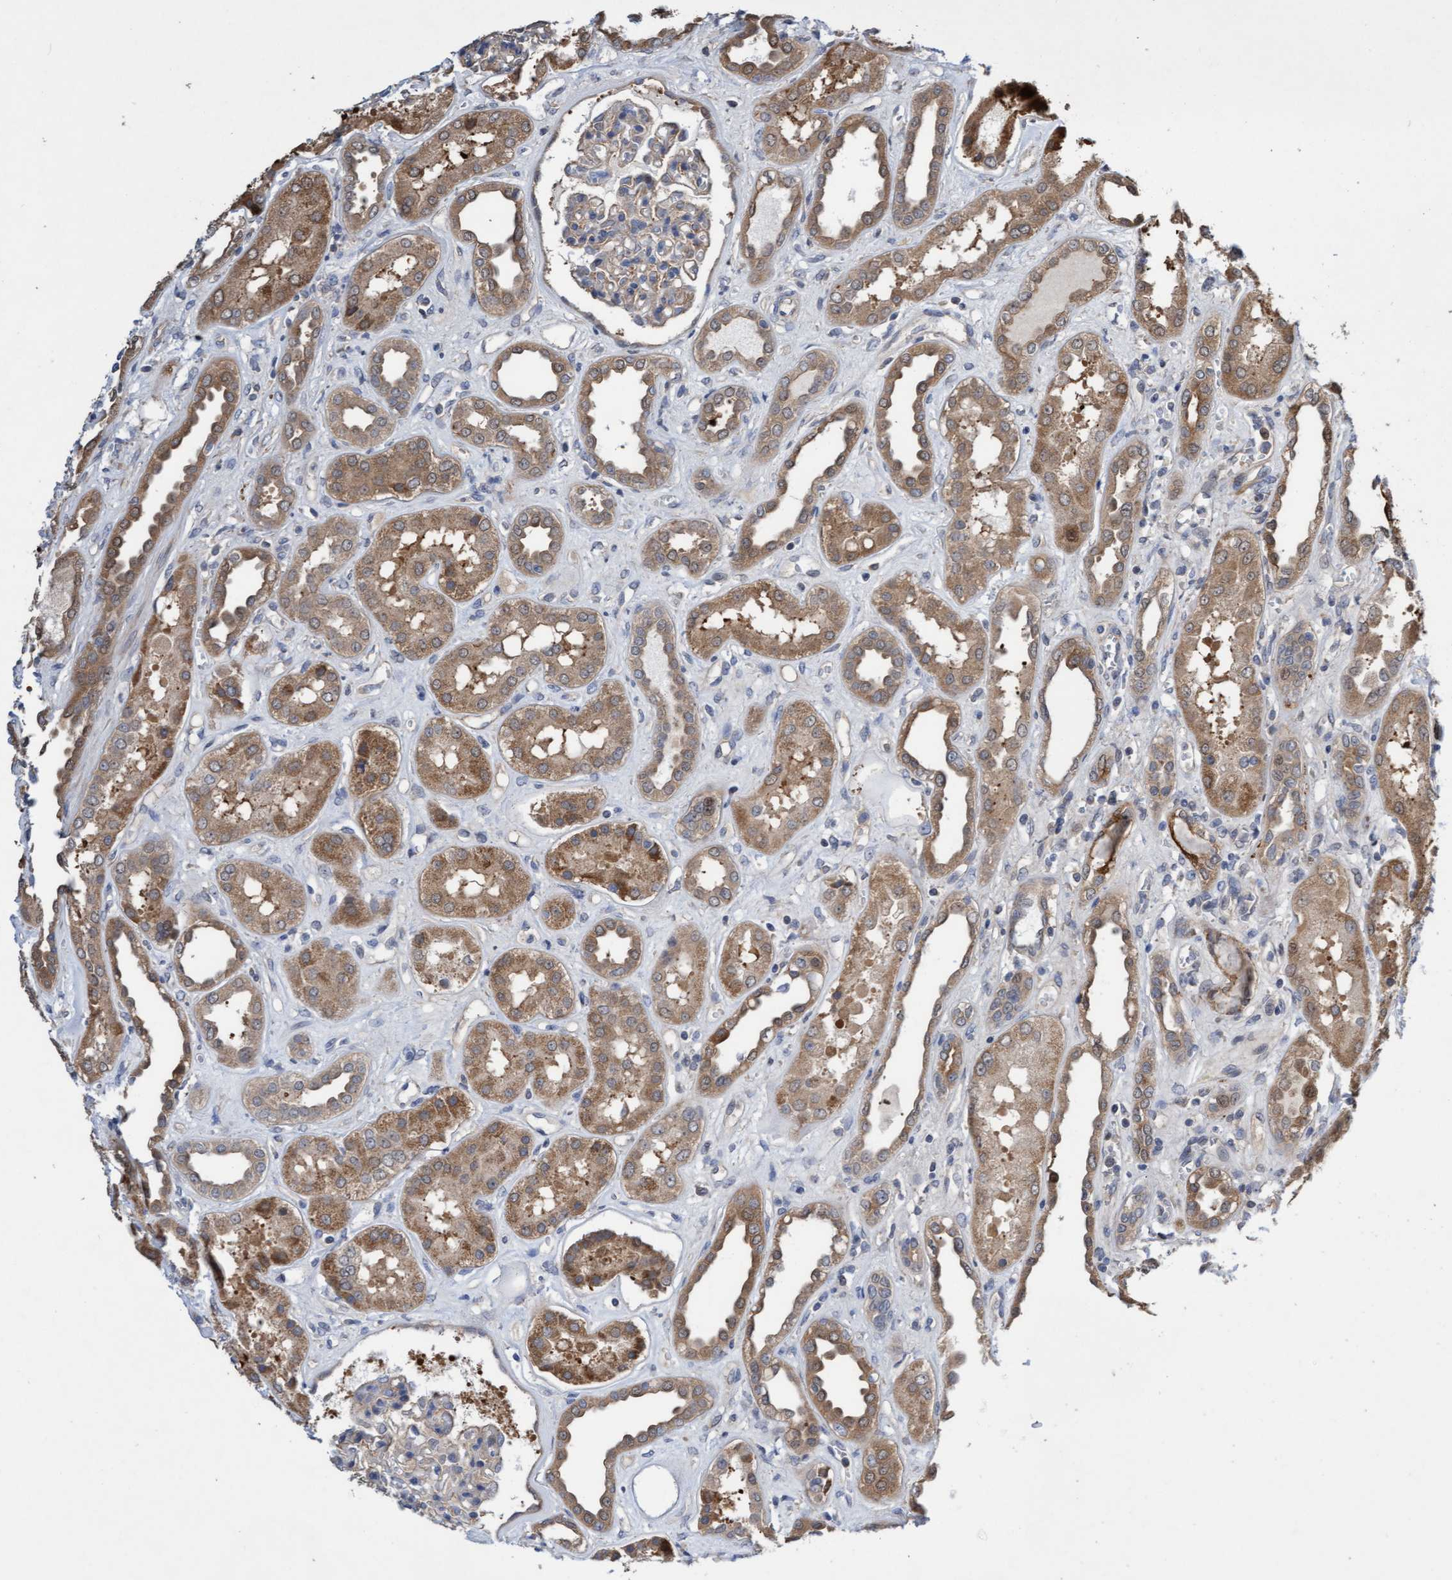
{"staining": {"intensity": "weak", "quantity": "<25%", "location": "cytoplasmic/membranous"}, "tissue": "kidney", "cell_type": "Cells in glomeruli", "image_type": "normal", "snomed": [{"axis": "morphology", "description": "Normal tissue, NOS"}, {"axis": "topography", "description": "Kidney"}], "caption": "Photomicrograph shows no significant protein positivity in cells in glomeruli of benign kidney. (DAB (3,3'-diaminobenzidine) immunohistochemistry visualized using brightfield microscopy, high magnification).", "gene": "ITFG1", "patient": {"sex": "male", "age": 59}}